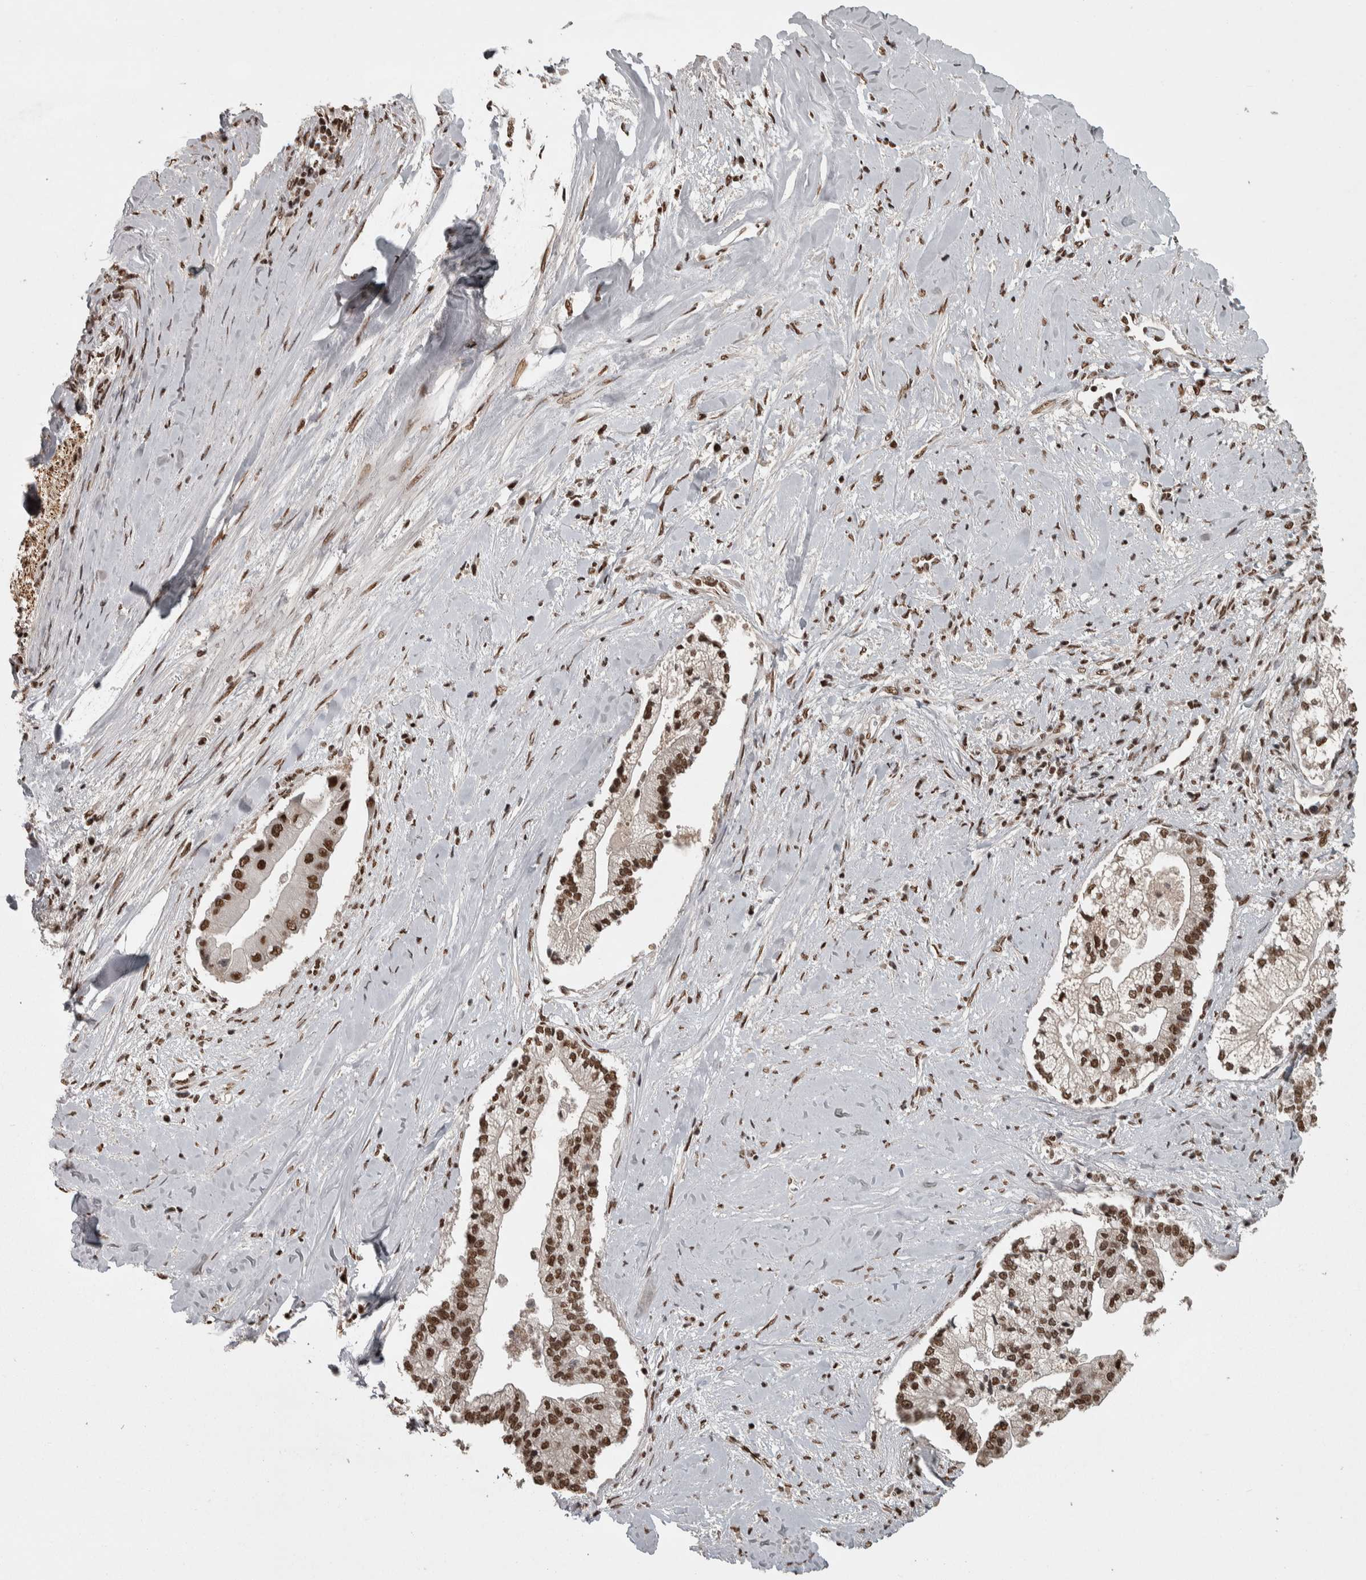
{"staining": {"intensity": "strong", "quantity": ">75%", "location": "nuclear"}, "tissue": "liver cancer", "cell_type": "Tumor cells", "image_type": "cancer", "snomed": [{"axis": "morphology", "description": "Cholangiocarcinoma"}, {"axis": "topography", "description": "Liver"}], "caption": "A high amount of strong nuclear positivity is appreciated in about >75% of tumor cells in cholangiocarcinoma (liver) tissue.", "gene": "ZFHX4", "patient": {"sex": "male", "age": 50}}